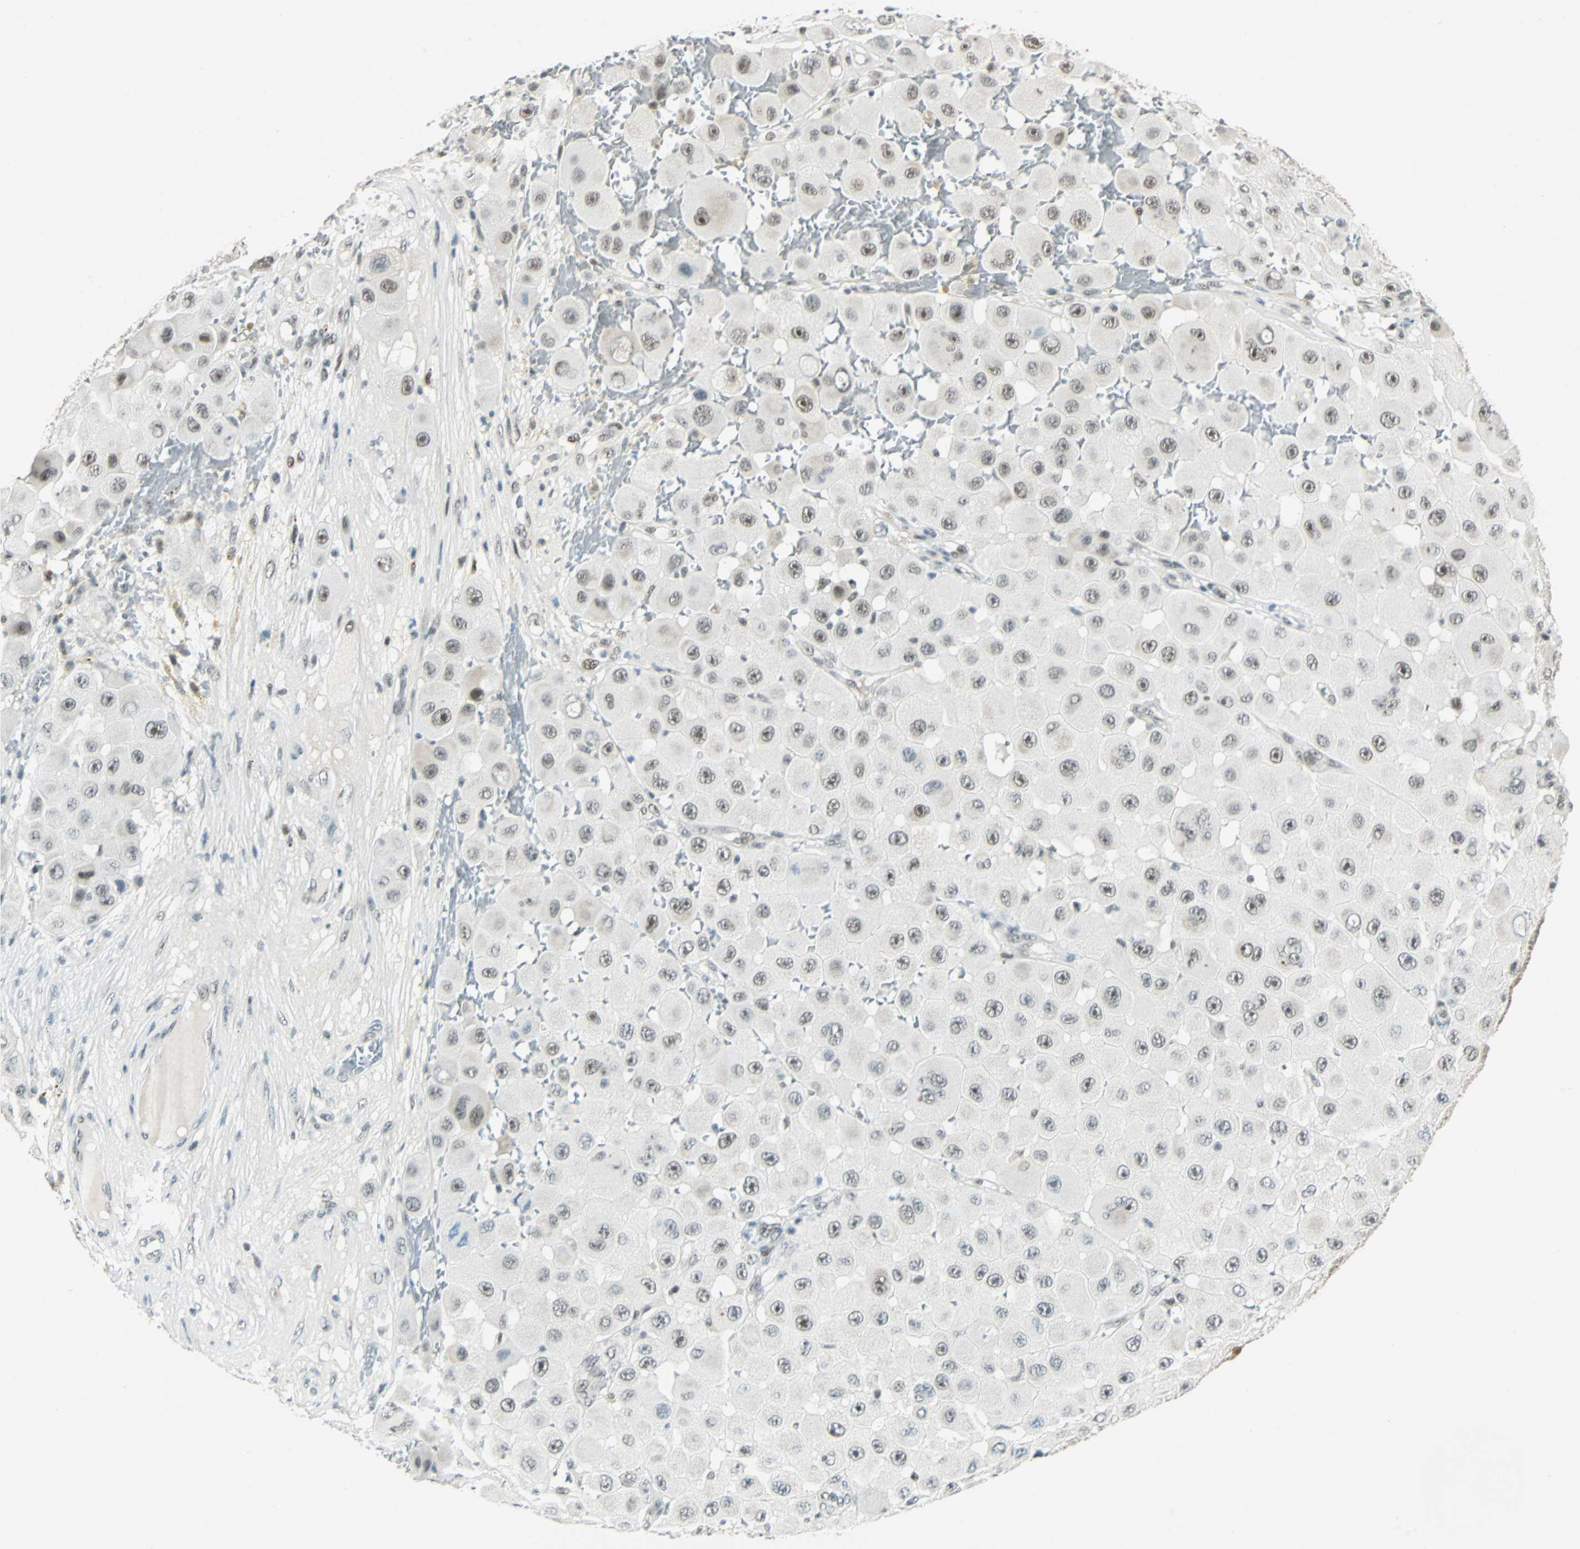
{"staining": {"intensity": "moderate", "quantity": "<25%", "location": "nuclear"}, "tissue": "melanoma", "cell_type": "Tumor cells", "image_type": "cancer", "snomed": [{"axis": "morphology", "description": "Malignant melanoma, NOS"}, {"axis": "topography", "description": "Skin"}], "caption": "Malignant melanoma tissue exhibits moderate nuclear expression in approximately <25% of tumor cells (DAB (3,3'-diaminobenzidine) IHC, brown staining for protein, blue staining for nuclei).", "gene": "NELFE", "patient": {"sex": "female", "age": 81}}